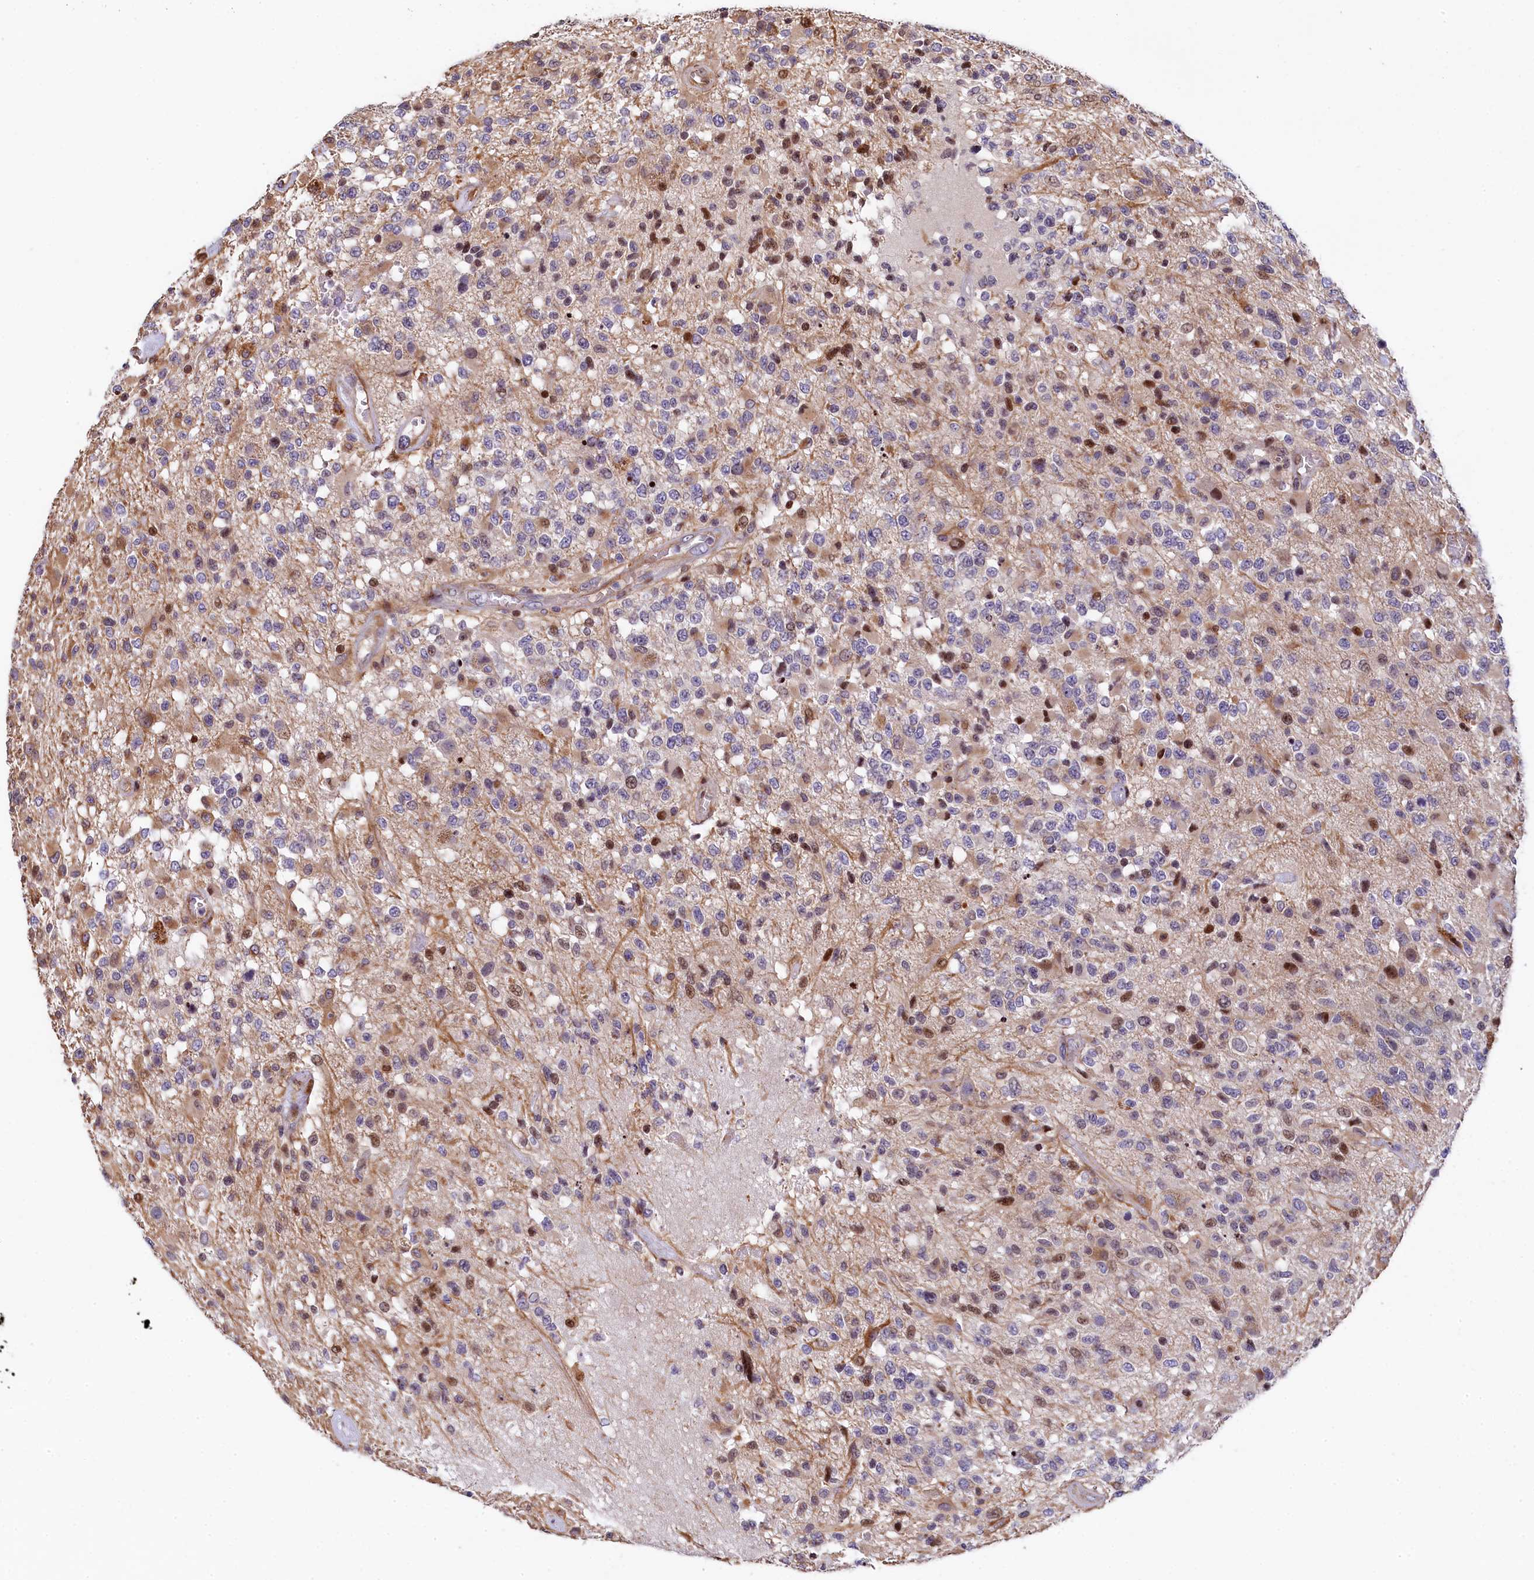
{"staining": {"intensity": "moderate", "quantity": "<25%", "location": "nuclear"}, "tissue": "glioma", "cell_type": "Tumor cells", "image_type": "cancer", "snomed": [{"axis": "morphology", "description": "Glioma, malignant, High grade"}, {"axis": "morphology", "description": "Glioblastoma, NOS"}, {"axis": "topography", "description": "Brain"}], "caption": "The image shows a brown stain indicating the presence of a protein in the nuclear of tumor cells in high-grade glioma (malignant).", "gene": "TGDS", "patient": {"sex": "male", "age": 60}}